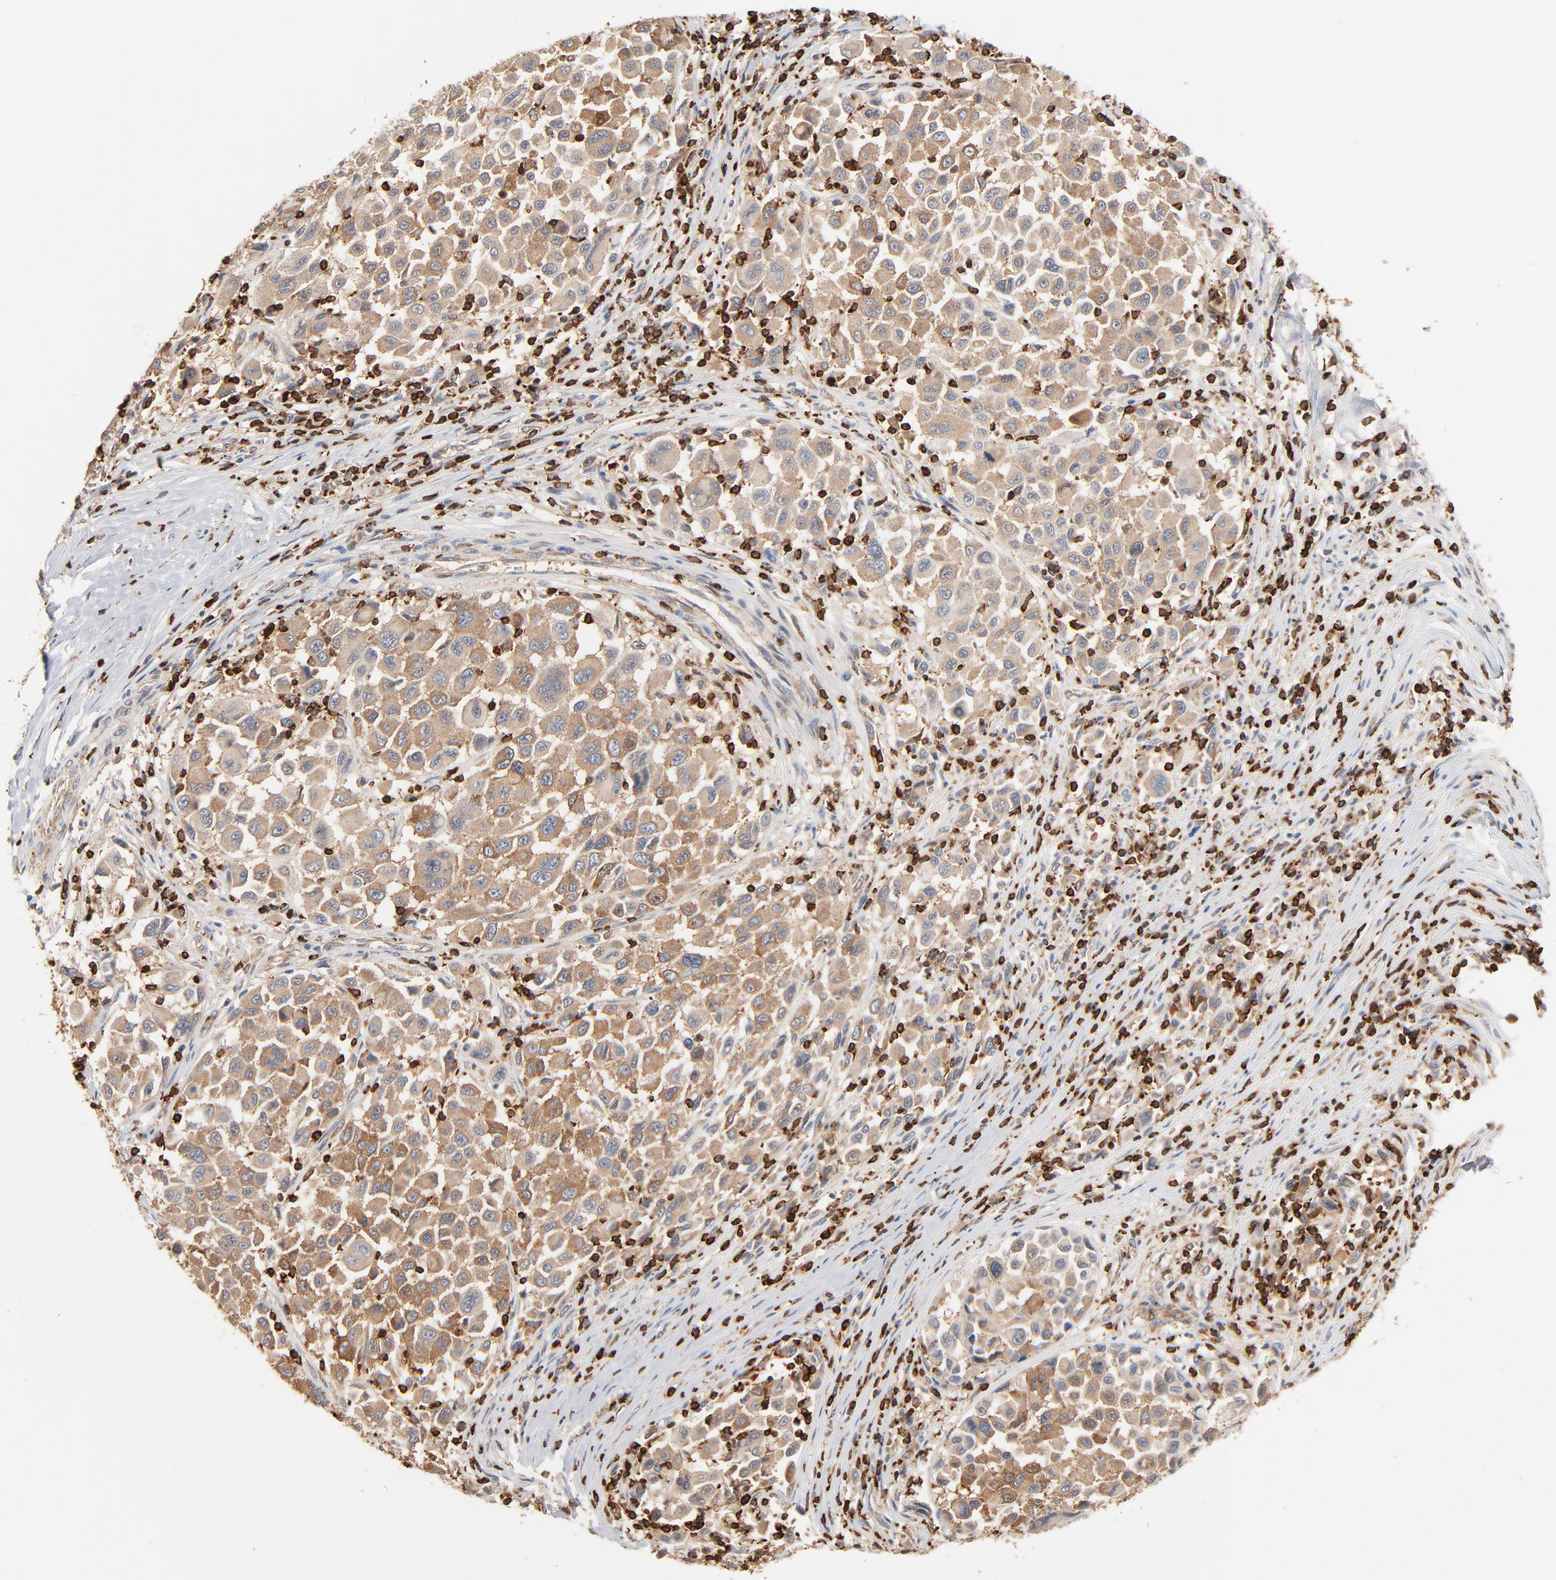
{"staining": {"intensity": "moderate", "quantity": ">75%", "location": "cytoplasmic/membranous"}, "tissue": "melanoma", "cell_type": "Tumor cells", "image_type": "cancer", "snomed": [{"axis": "morphology", "description": "Malignant melanoma, Metastatic site"}, {"axis": "topography", "description": "Lymph node"}], "caption": "Protein positivity by immunohistochemistry (IHC) reveals moderate cytoplasmic/membranous expression in approximately >75% of tumor cells in malignant melanoma (metastatic site).", "gene": "SH3KBP1", "patient": {"sex": "male", "age": 61}}